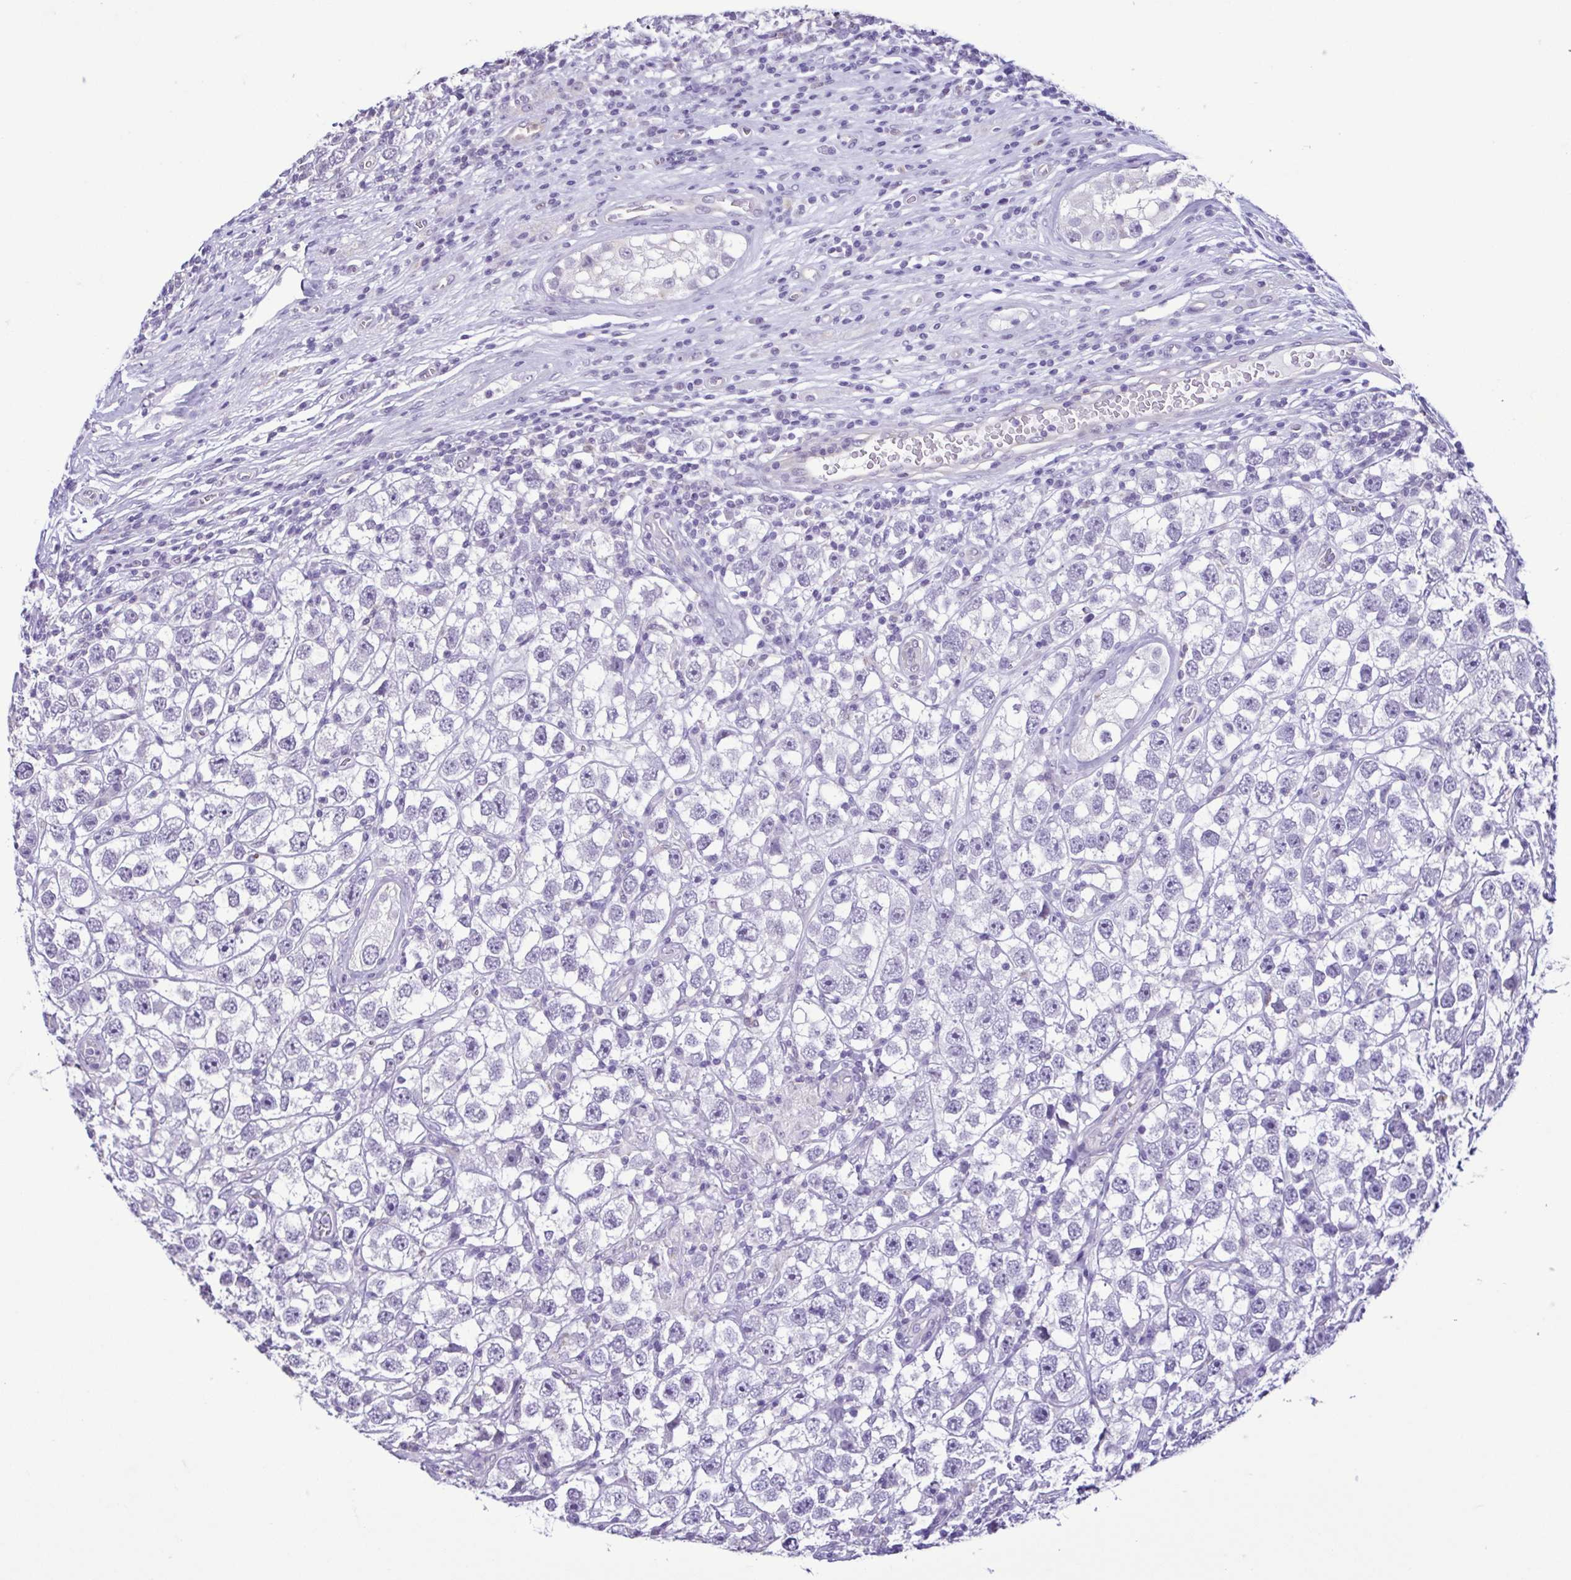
{"staining": {"intensity": "negative", "quantity": "none", "location": "none"}, "tissue": "testis cancer", "cell_type": "Tumor cells", "image_type": "cancer", "snomed": [{"axis": "morphology", "description": "Seminoma, NOS"}, {"axis": "topography", "description": "Testis"}], "caption": "Immunohistochemistry micrograph of neoplastic tissue: human testis seminoma stained with DAB displays no significant protein positivity in tumor cells. (Stains: DAB (3,3'-diaminobenzidine) immunohistochemistry with hematoxylin counter stain, Microscopy: brightfield microscopy at high magnification).", "gene": "CBY2", "patient": {"sex": "male", "age": 26}}